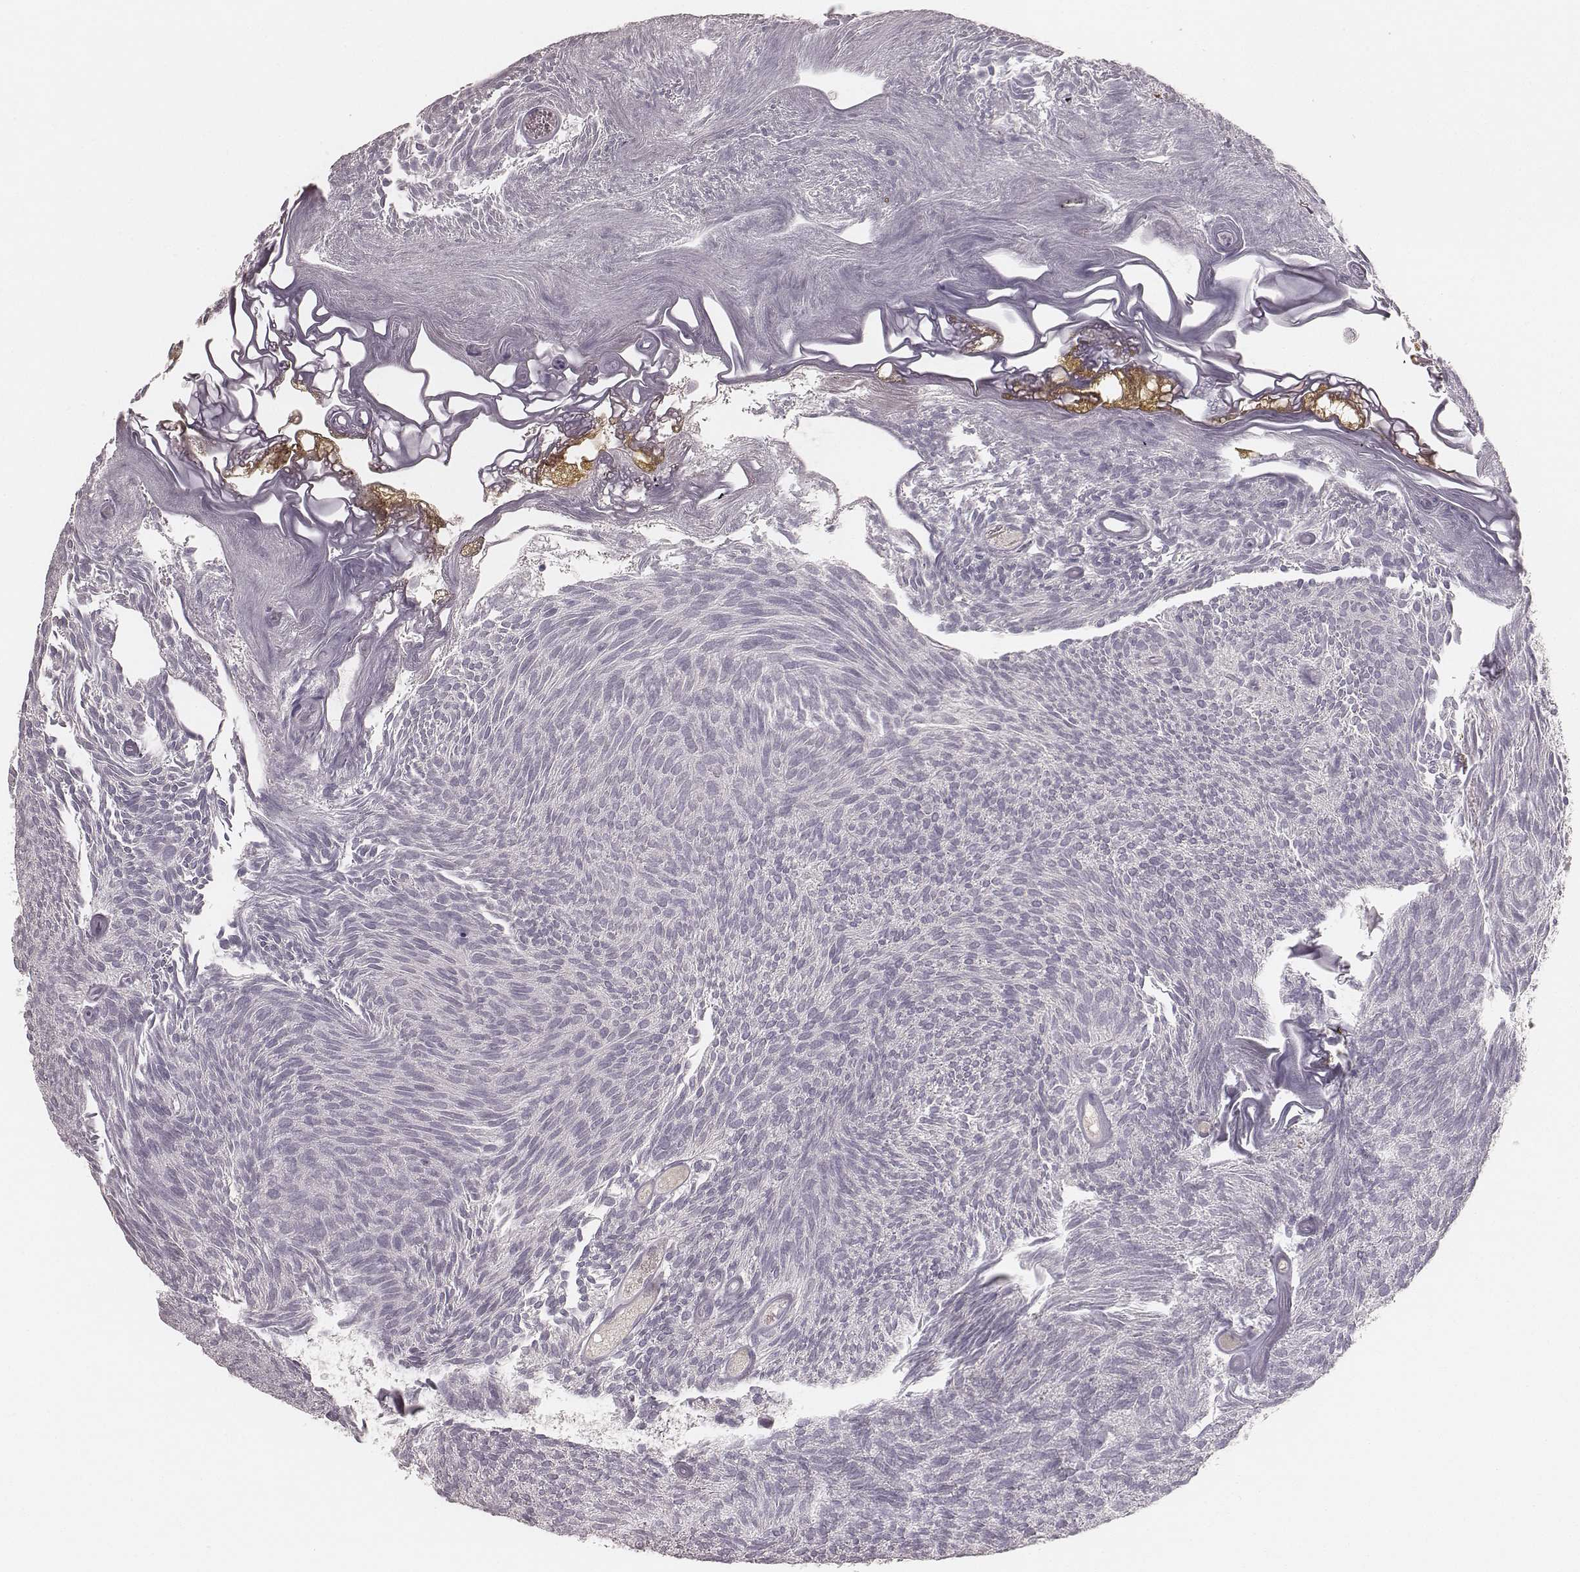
{"staining": {"intensity": "negative", "quantity": "none", "location": "none"}, "tissue": "urothelial cancer", "cell_type": "Tumor cells", "image_type": "cancer", "snomed": [{"axis": "morphology", "description": "Urothelial carcinoma, Low grade"}, {"axis": "topography", "description": "Urinary bladder"}], "caption": "There is no significant staining in tumor cells of low-grade urothelial carcinoma. (DAB (3,3'-diaminobenzidine) immunohistochemistry (IHC) visualized using brightfield microscopy, high magnification).", "gene": "LY6K", "patient": {"sex": "male", "age": 77}}